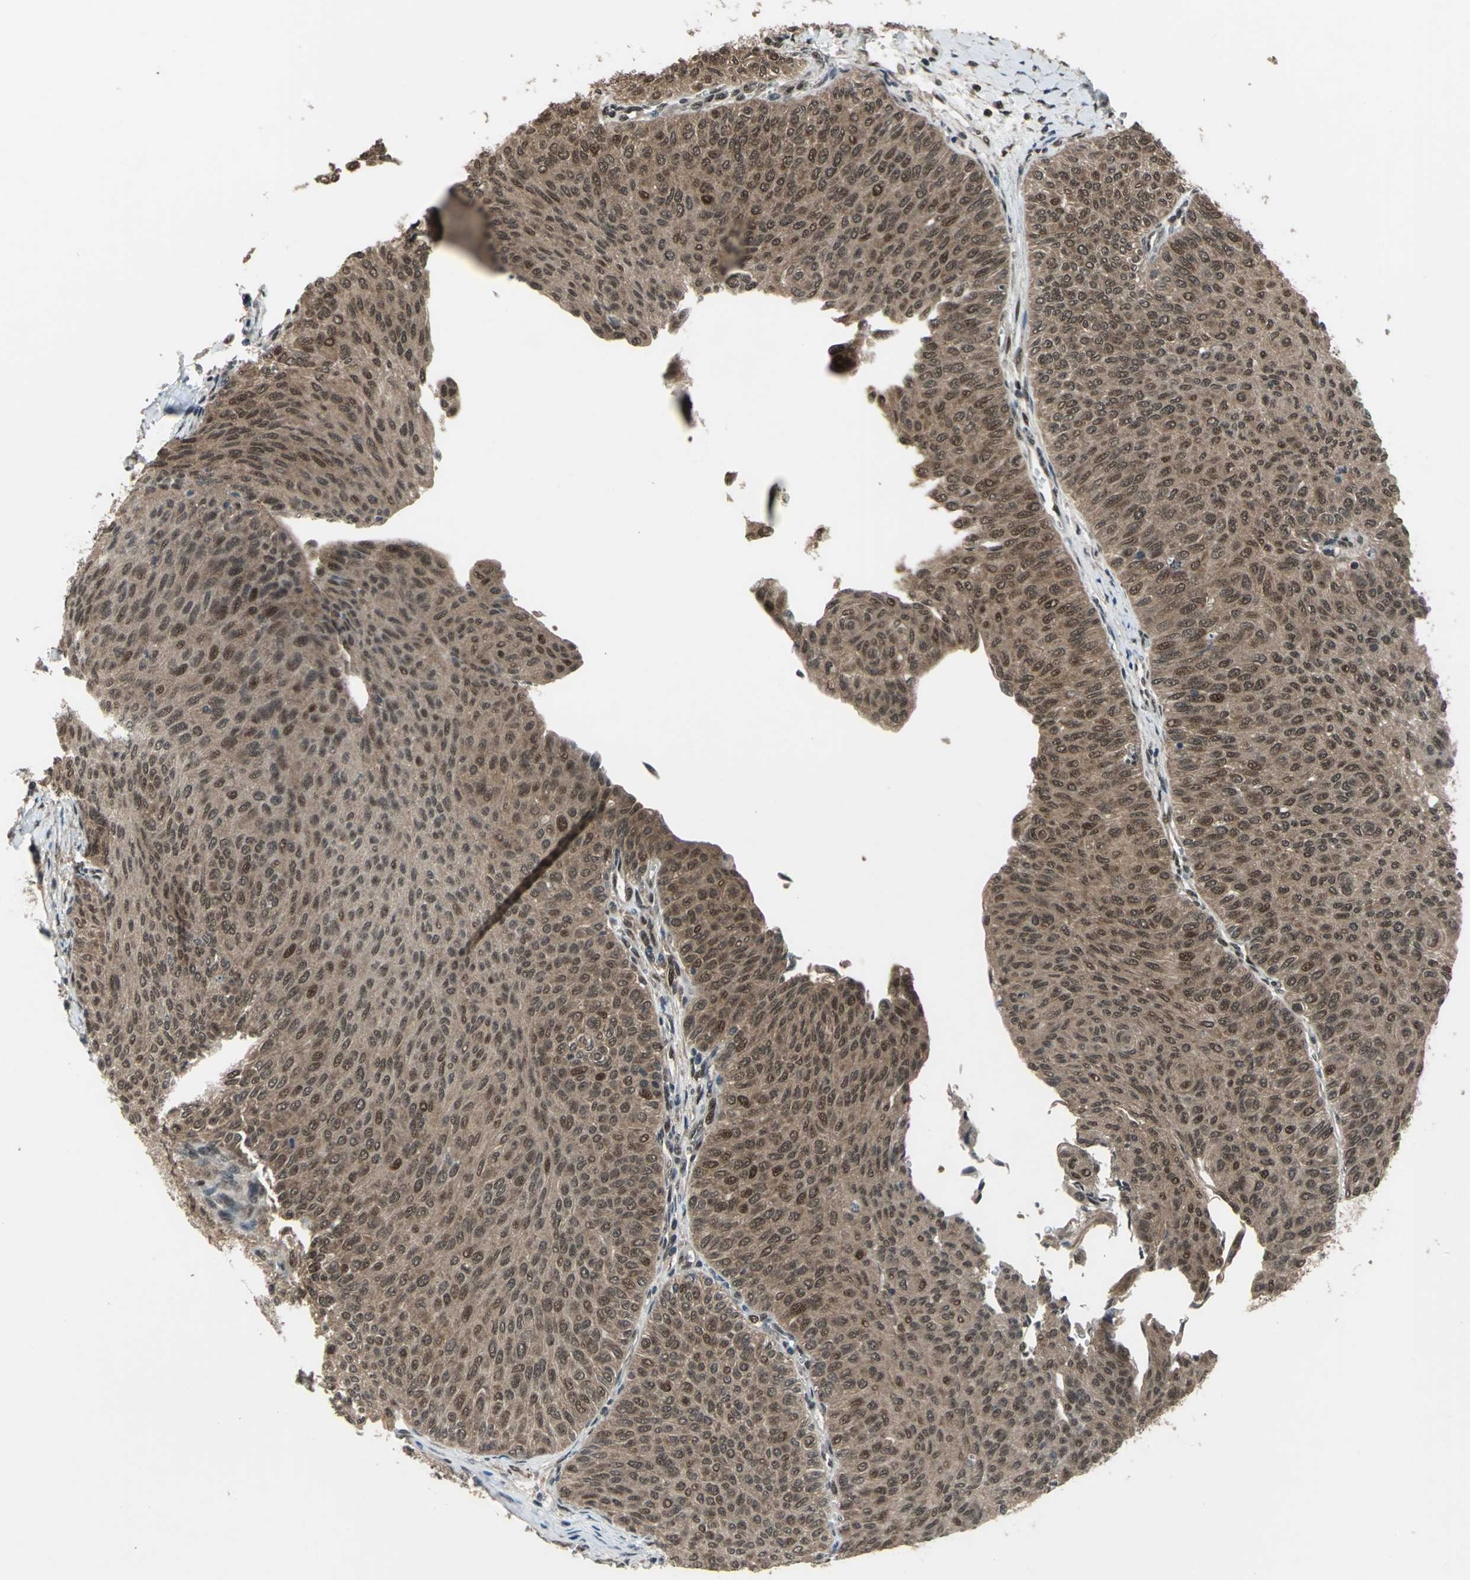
{"staining": {"intensity": "moderate", "quantity": ">75%", "location": "cytoplasmic/membranous,nuclear"}, "tissue": "urothelial cancer", "cell_type": "Tumor cells", "image_type": "cancer", "snomed": [{"axis": "morphology", "description": "Urothelial carcinoma, Low grade"}, {"axis": "topography", "description": "Urinary bladder"}], "caption": "Immunohistochemistry (IHC) histopathology image of human urothelial carcinoma (low-grade) stained for a protein (brown), which reveals medium levels of moderate cytoplasmic/membranous and nuclear expression in approximately >75% of tumor cells.", "gene": "COPS5", "patient": {"sex": "male", "age": 78}}